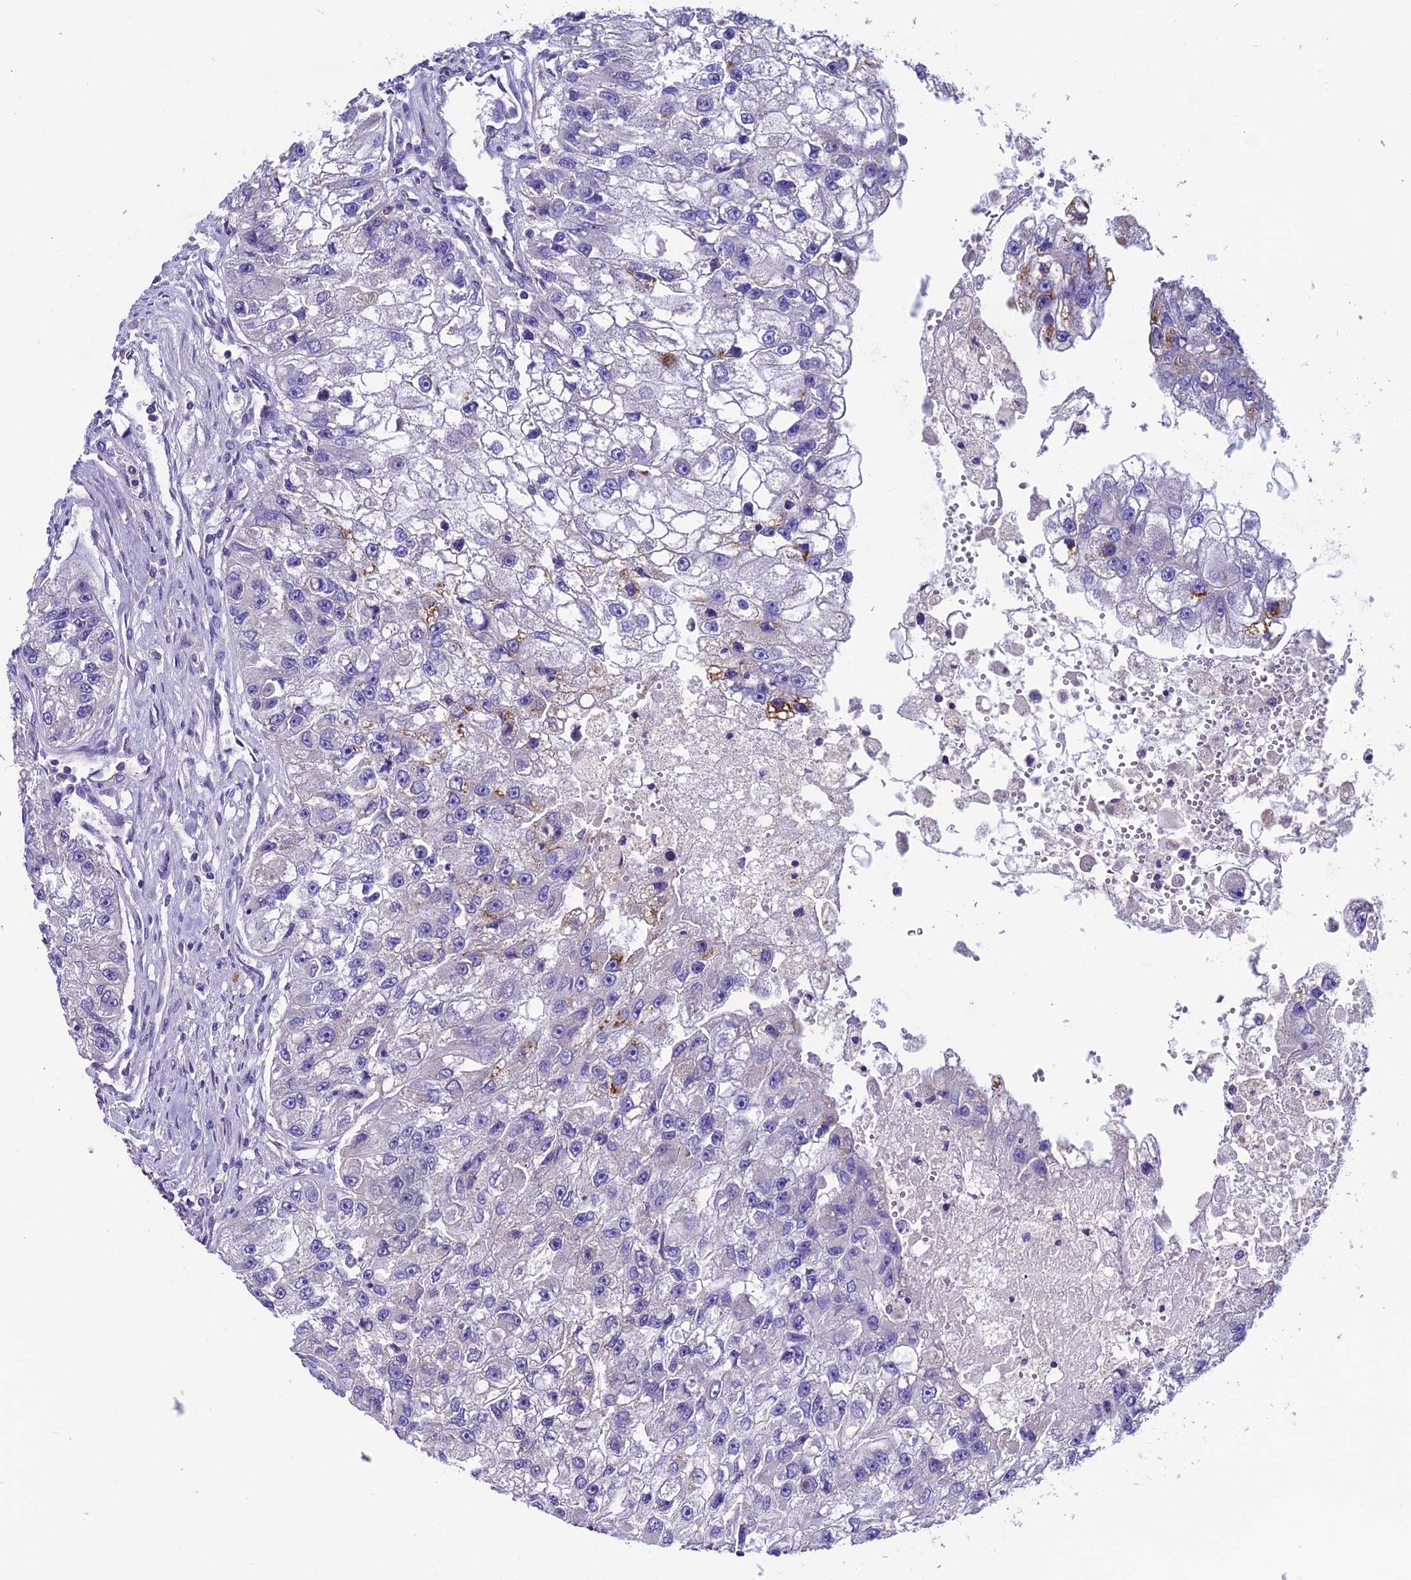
{"staining": {"intensity": "negative", "quantity": "none", "location": "none"}, "tissue": "renal cancer", "cell_type": "Tumor cells", "image_type": "cancer", "snomed": [{"axis": "morphology", "description": "Adenocarcinoma, NOS"}, {"axis": "topography", "description": "Kidney"}], "caption": "Photomicrograph shows no protein expression in tumor cells of renal cancer tissue.", "gene": "FAM178B", "patient": {"sex": "male", "age": 63}}